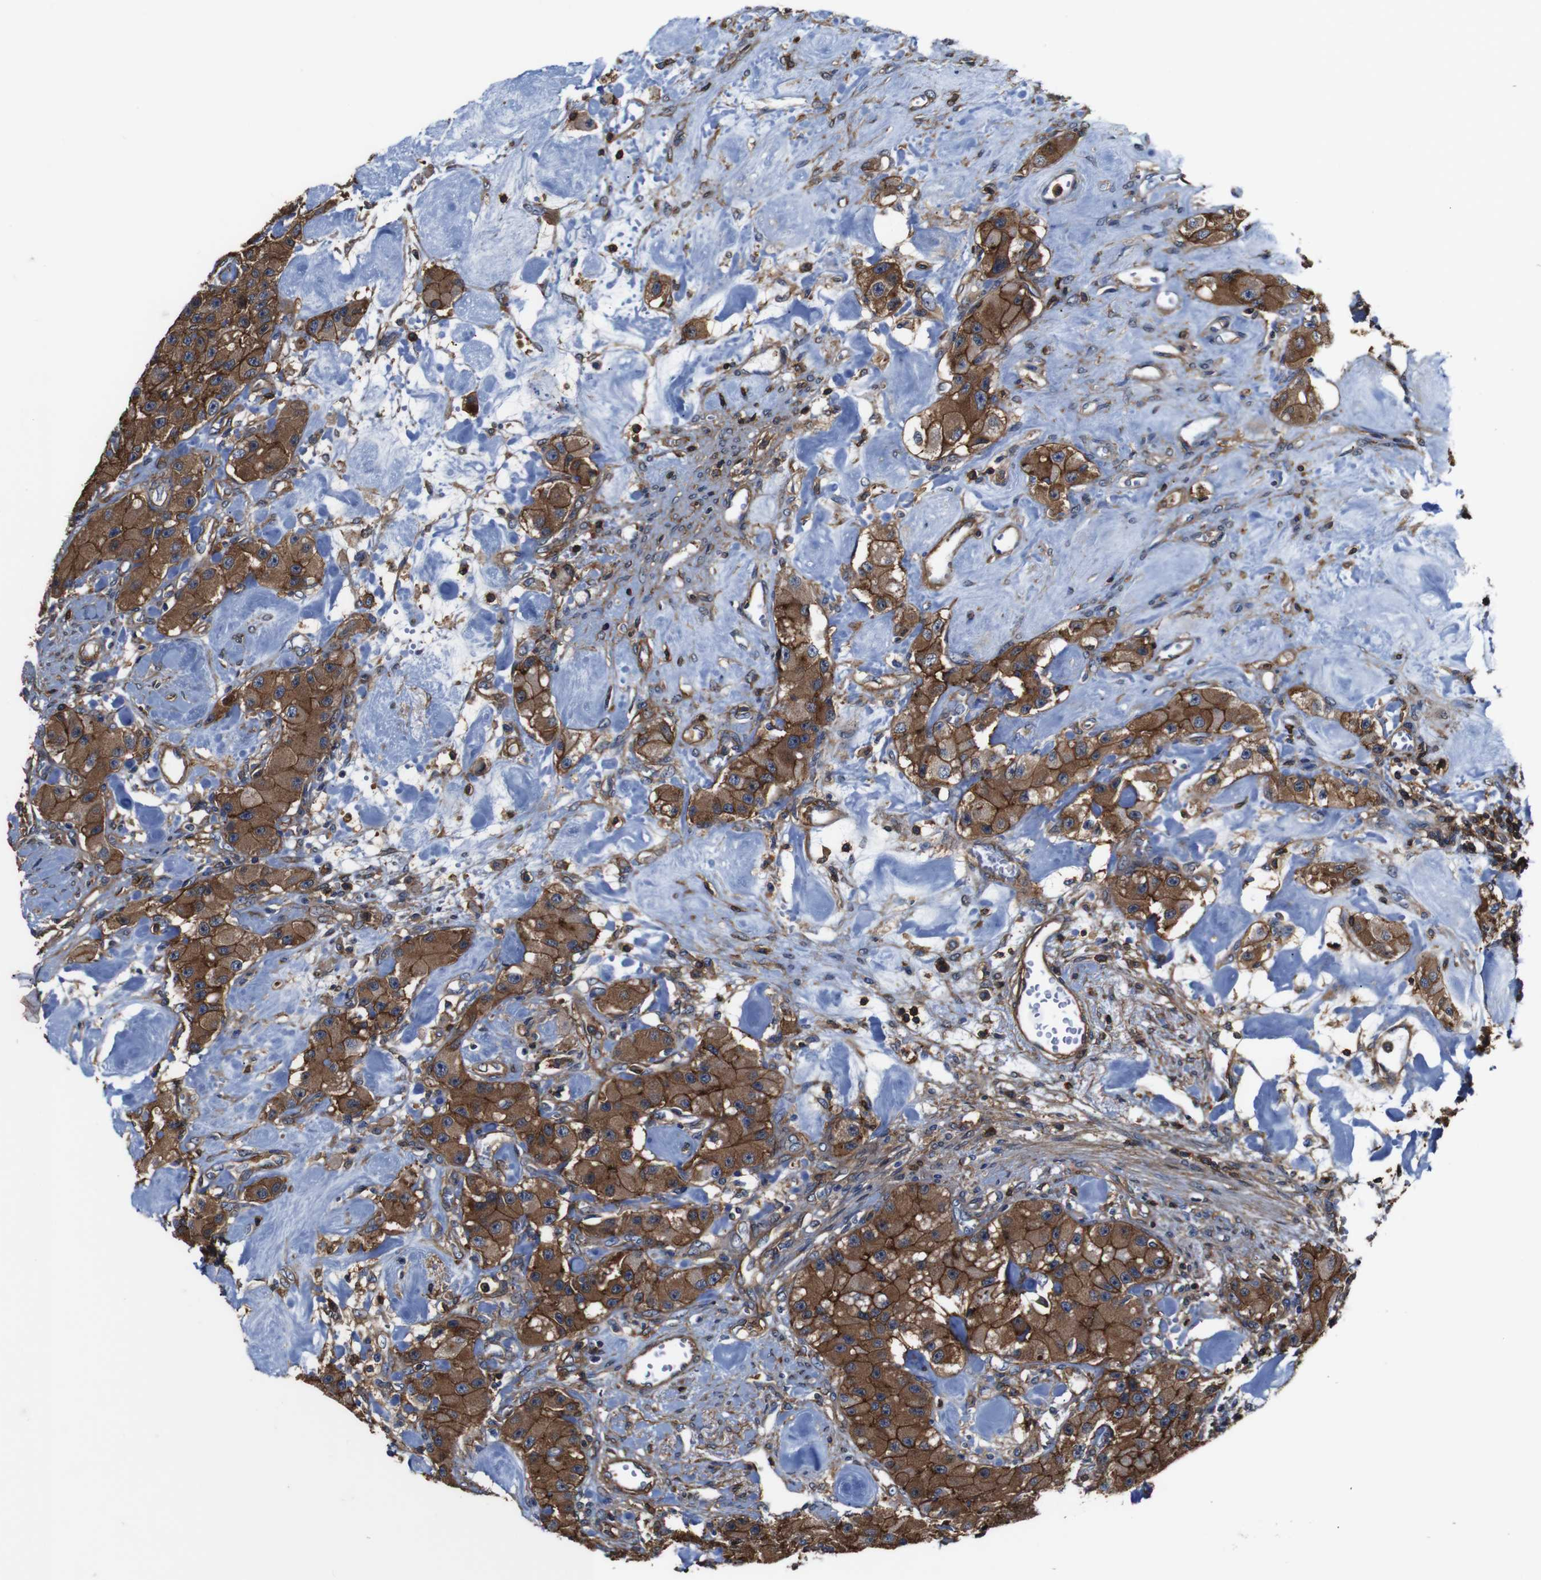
{"staining": {"intensity": "moderate", "quantity": ">75%", "location": "cytoplasmic/membranous"}, "tissue": "carcinoid", "cell_type": "Tumor cells", "image_type": "cancer", "snomed": [{"axis": "morphology", "description": "Carcinoid, malignant, NOS"}, {"axis": "topography", "description": "Pancreas"}], "caption": "Malignant carcinoid was stained to show a protein in brown. There is medium levels of moderate cytoplasmic/membranous positivity in approximately >75% of tumor cells.", "gene": "PI4KA", "patient": {"sex": "male", "age": 41}}